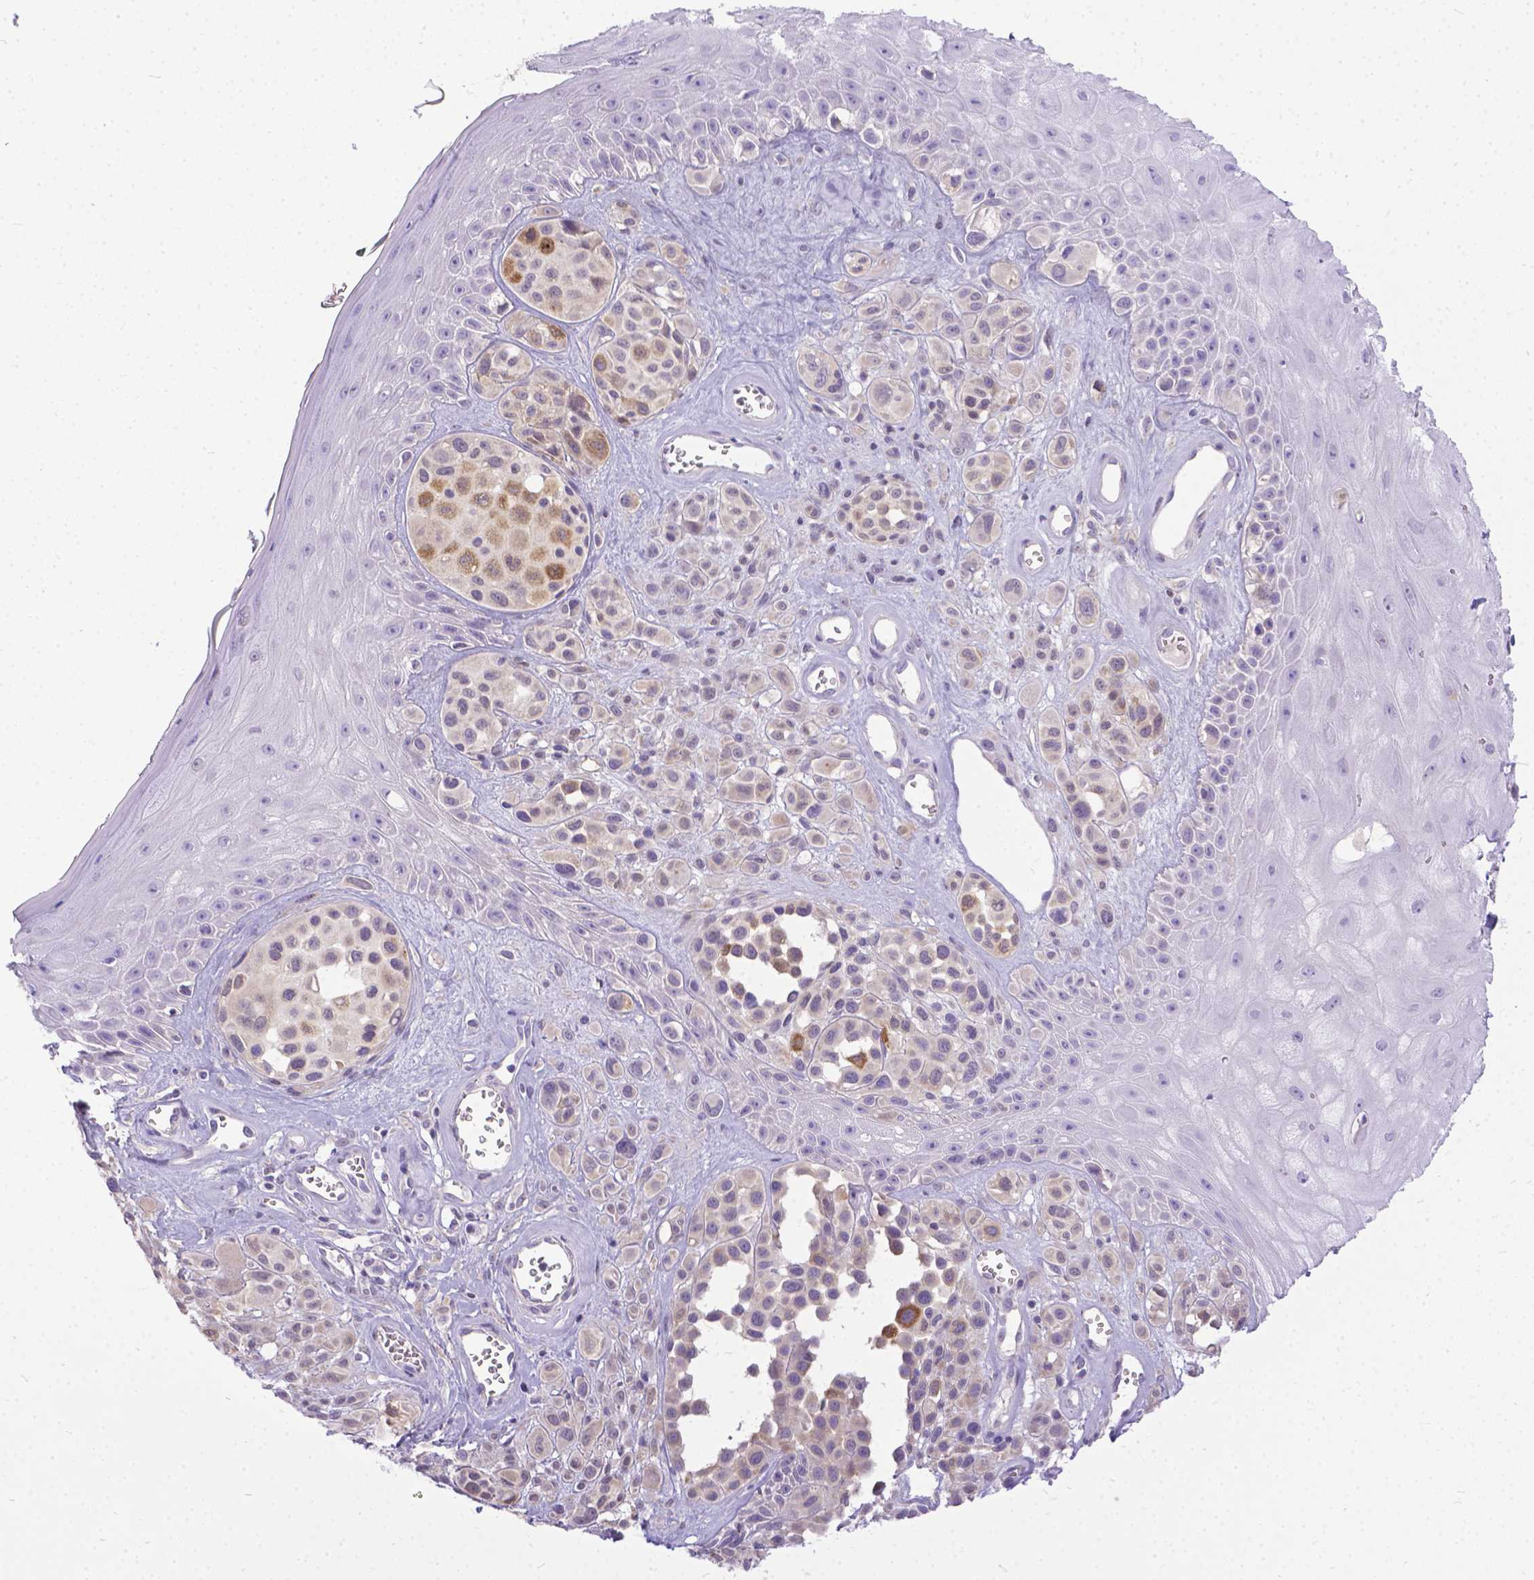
{"staining": {"intensity": "negative", "quantity": "none", "location": "none"}, "tissue": "melanoma", "cell_type": "Tumor cells", "image_type": "cancer", "snomed": [{"axis": "morphology", "description": "Malignant melanoma, NOS"}, {"axis": "topography", "description": "Skin"}], "caption": "This is an IHC micrograph of human melanoma. There is no staining in tumor cells.", "gene": "TTLL6", "patient": {"sex": "male", "age": 77}}